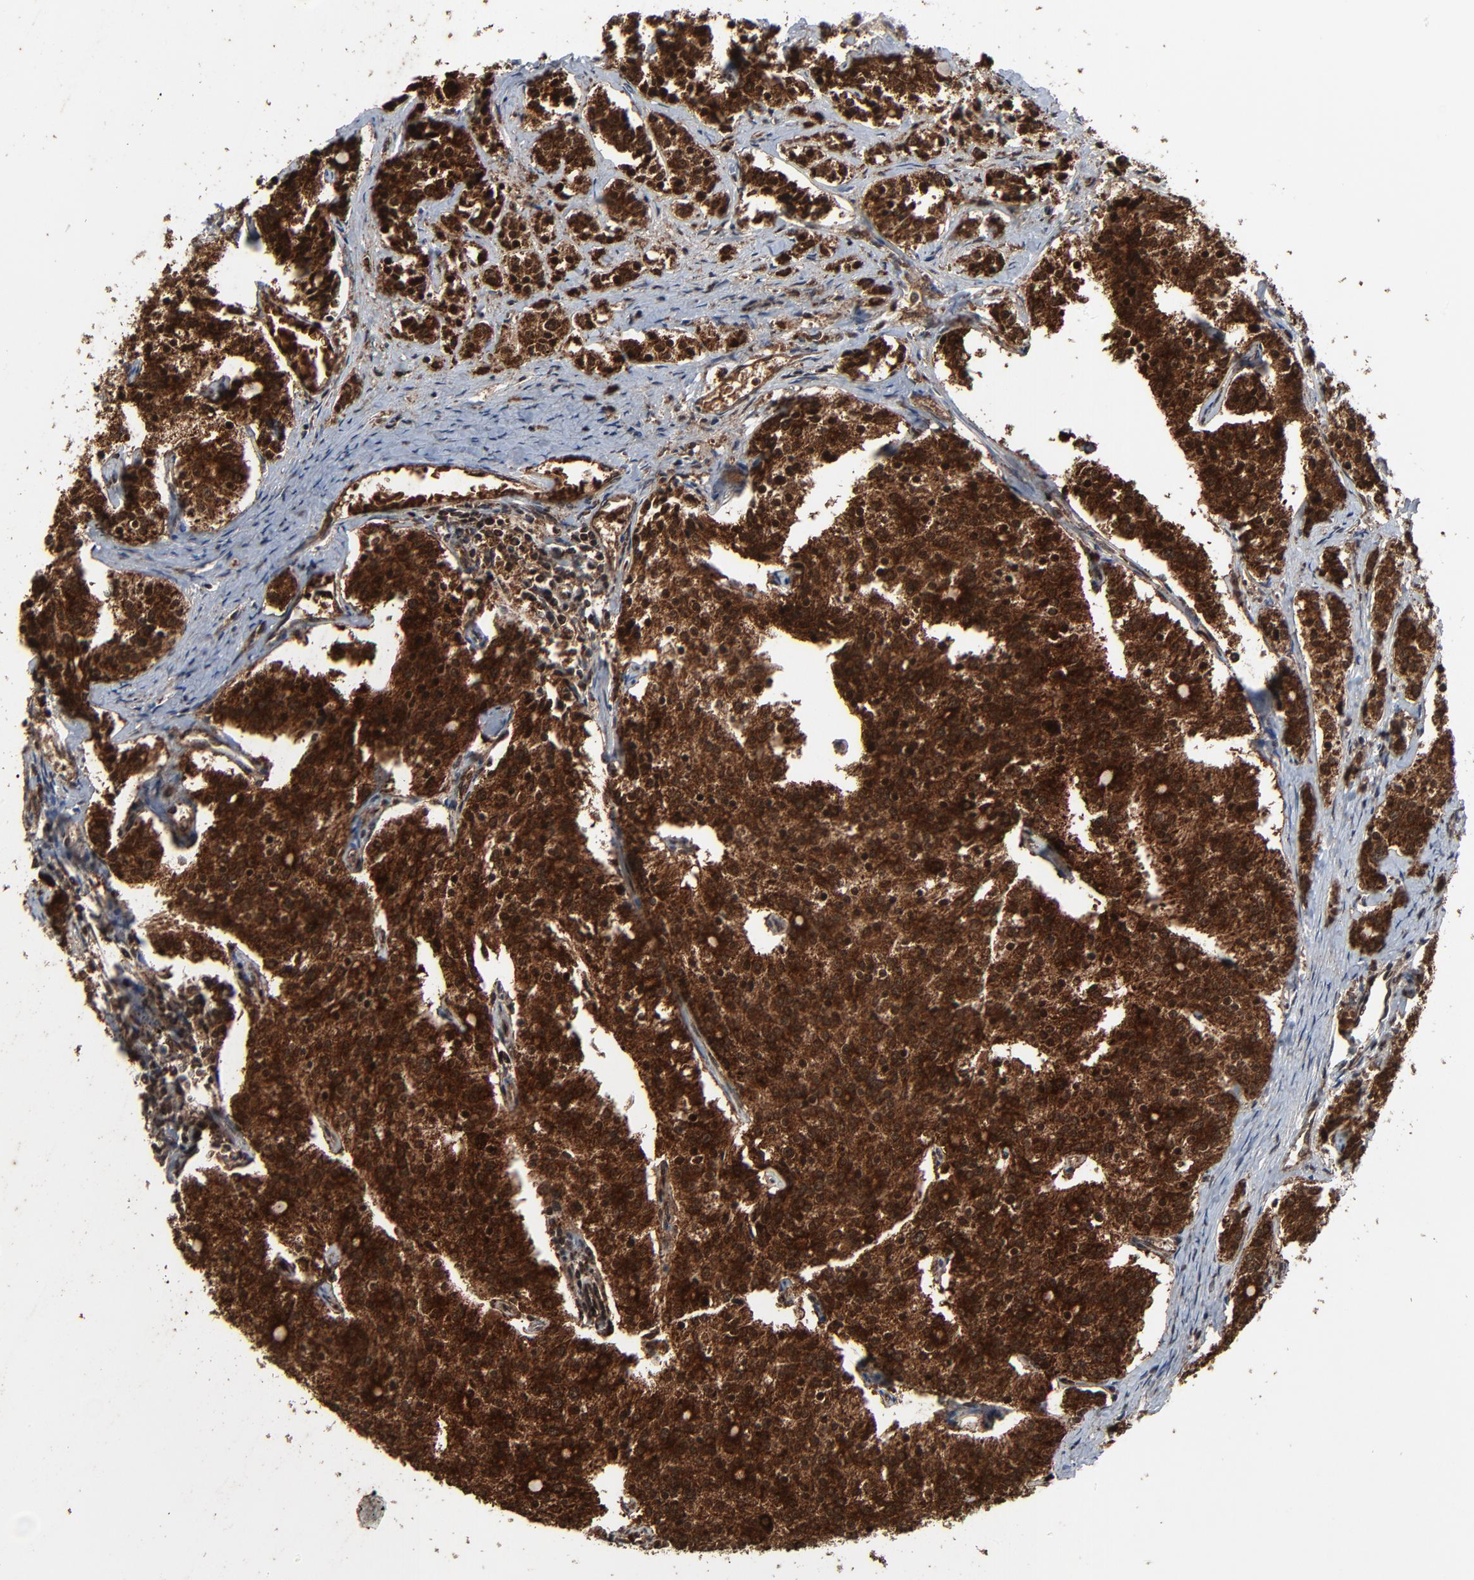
{"staining": {"intensity": "strong", "quantity": ">75%", "location": "cytoplasmic/membranous,nuclear"}, "tissue": "carcinoid", "cell_type": "Tumor cells", "image_type": "cancer", "snomed": [{"axis": "morphology", "description": "Carcinoid, malignant, NOS"}, {"axis": "topography", "description": "Small intestine"}], "caption": "Immunohistochemical staining of human carcinoid shows high levels of strong cytoplasmic/membranous and nuclear protein expression in about >75% of tumor cells.", "gene": "RHOJ", "patient": {"sex": "male", "age": 63}}